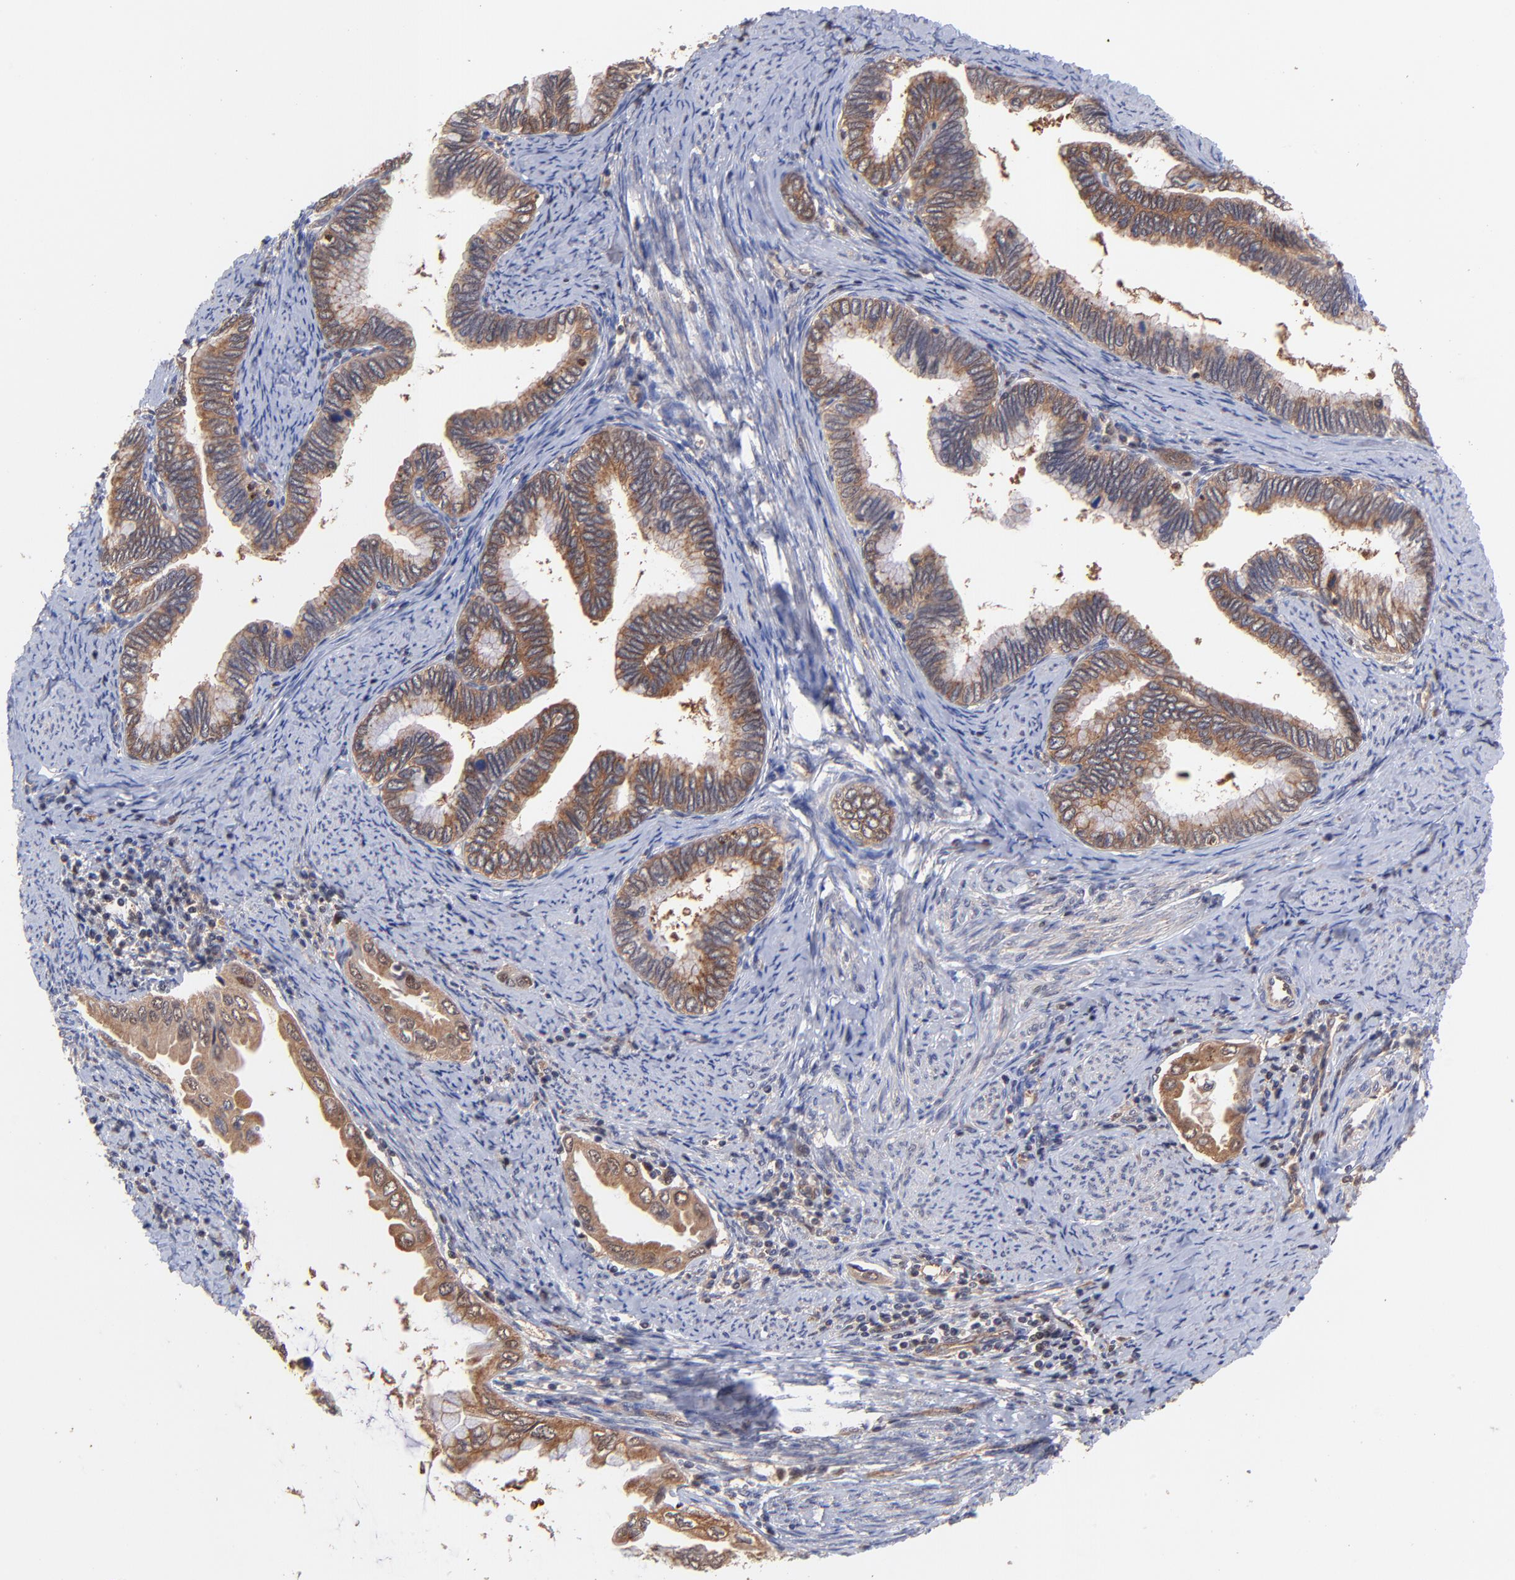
{"staining": {"intensity": "strong", "quantity": ">75%", "location": "cytoplasmic/membranous"}, "tissue": "cervical cancer", "cell_type": "Tumor cells", "image_type": "cancer", "snomed": [{"axis": "morphology", "description": "Adenocarcinoma, NOS"}, {"axis": "topography", "description": "Cervix"}], "caption": "Tumor cells demonstrate high levels of strong cytoplasmic/membranous staining in about >75% of cells in cervical cancer.", "gene": "PSMA6", "patient": {"sex": "female", "age": 49}}